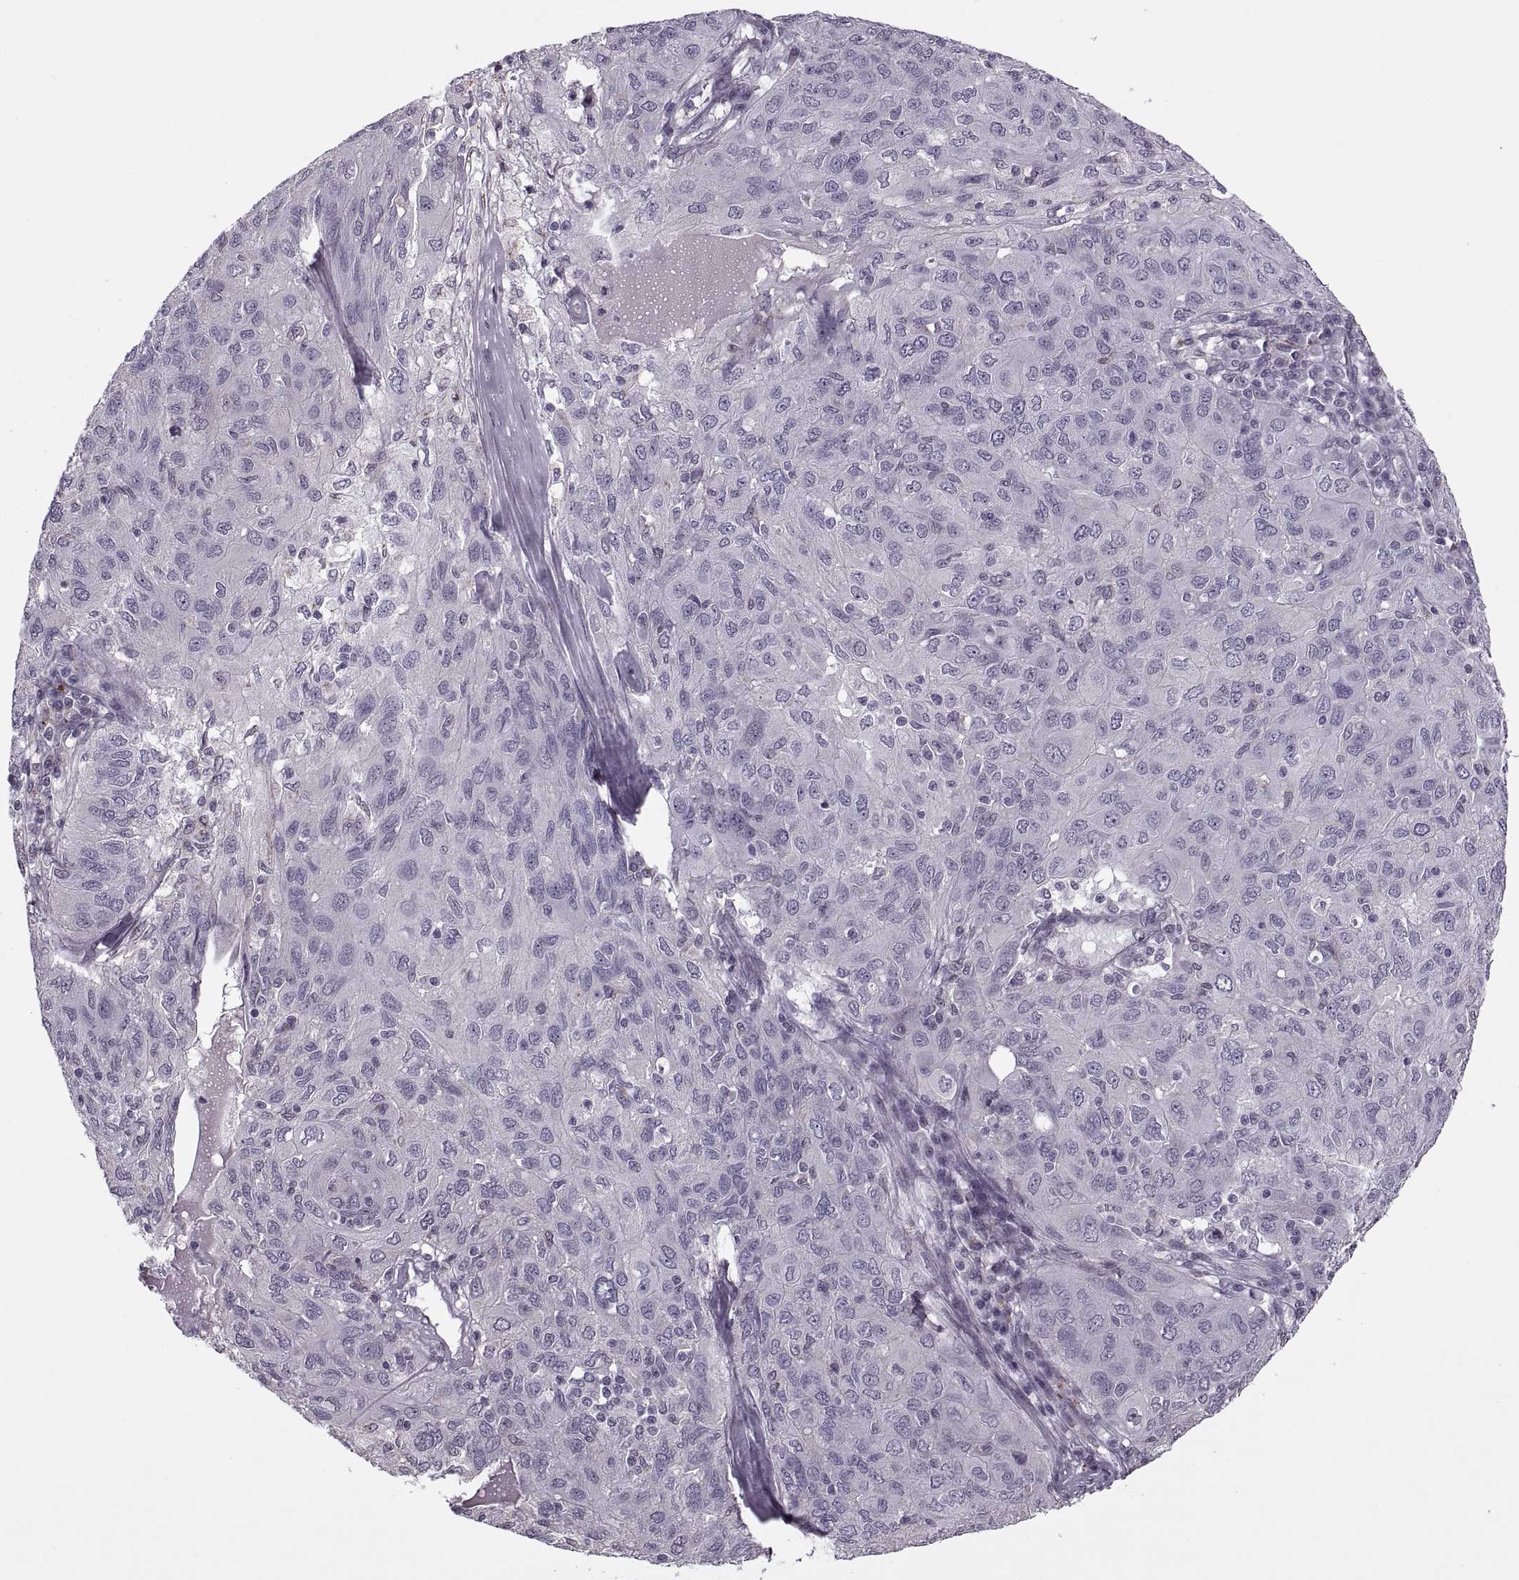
{"staining": {"intensity": "negative", "quantity": "none", "location": "none"}, "tissue": "ovarian cancer", "cell_type": "Tumor cells", "image_type": "cancer", "snomed": [{"axis": "morphology", "description": "Carcinoma, endometroid"}, {"axis": "topography", "description": "Ovary"}], "caption": "Micrograph shows no significant protein staining in tumor cells of endometroid carcinoma (ovarian). (DAB IHC with hematoxylin counter stain).", "gene": "PRSS37", "patient": {"sex": "female", "age": 50}}